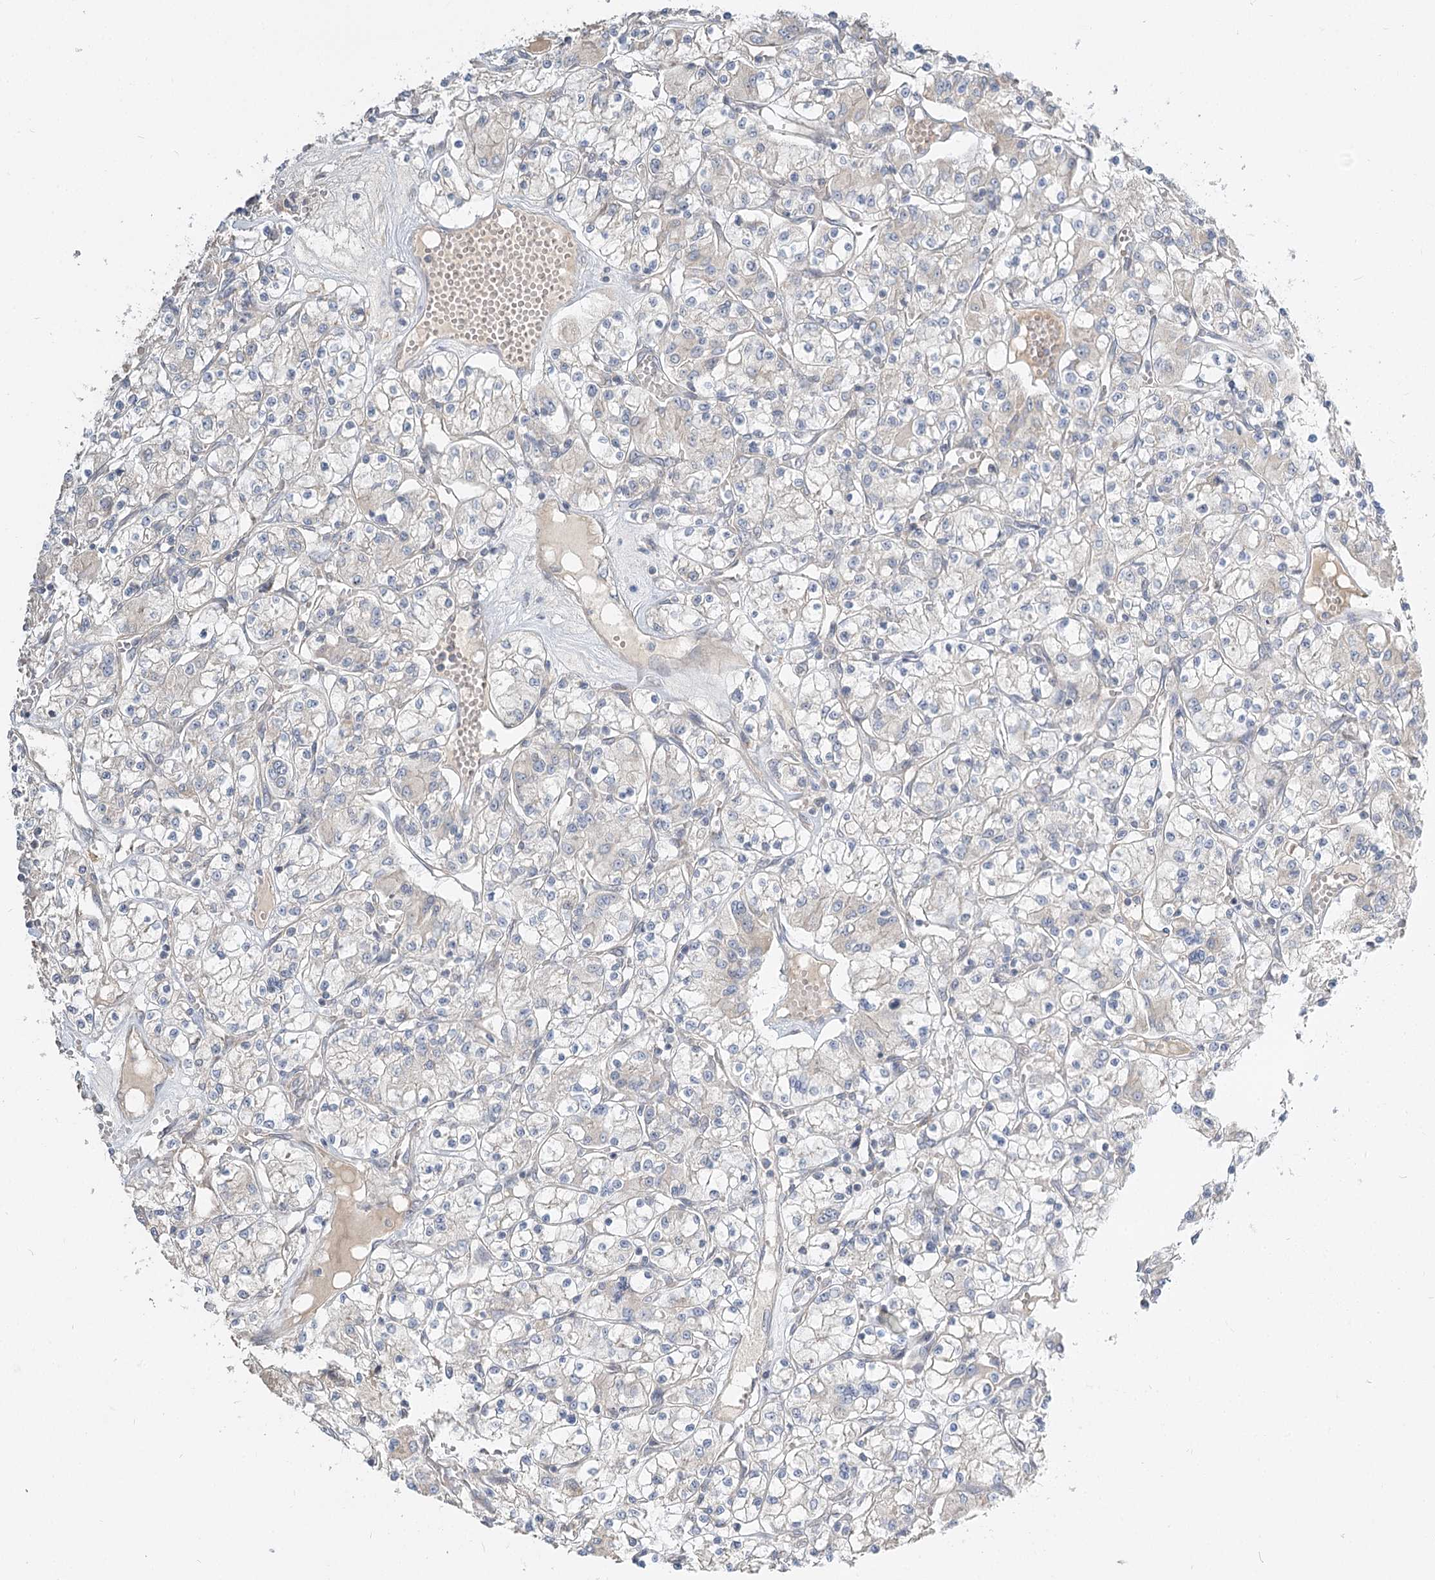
{"staining": {"intensity": "negative", "quantity": "none", "location": "none"}, "tissue": "renal cancer", "cell_type": "Tumor cells", "image_type": "cancer", "snomed": [{"axis": "morphology", "description": "Adenocarcinoma, NOS"}, {"axis": "topography", "description": "Kidney"}], "caption": "Immunohistochemistry histopathology image of neoplastic tissue: adenocarcinoma (renal) stained with DAB (3,3'-diaminobenzidine) shows no significant protein staining in tumor cells.", "gene": "GUCY2C", "patient": {"sex": "female", "age": 59}}